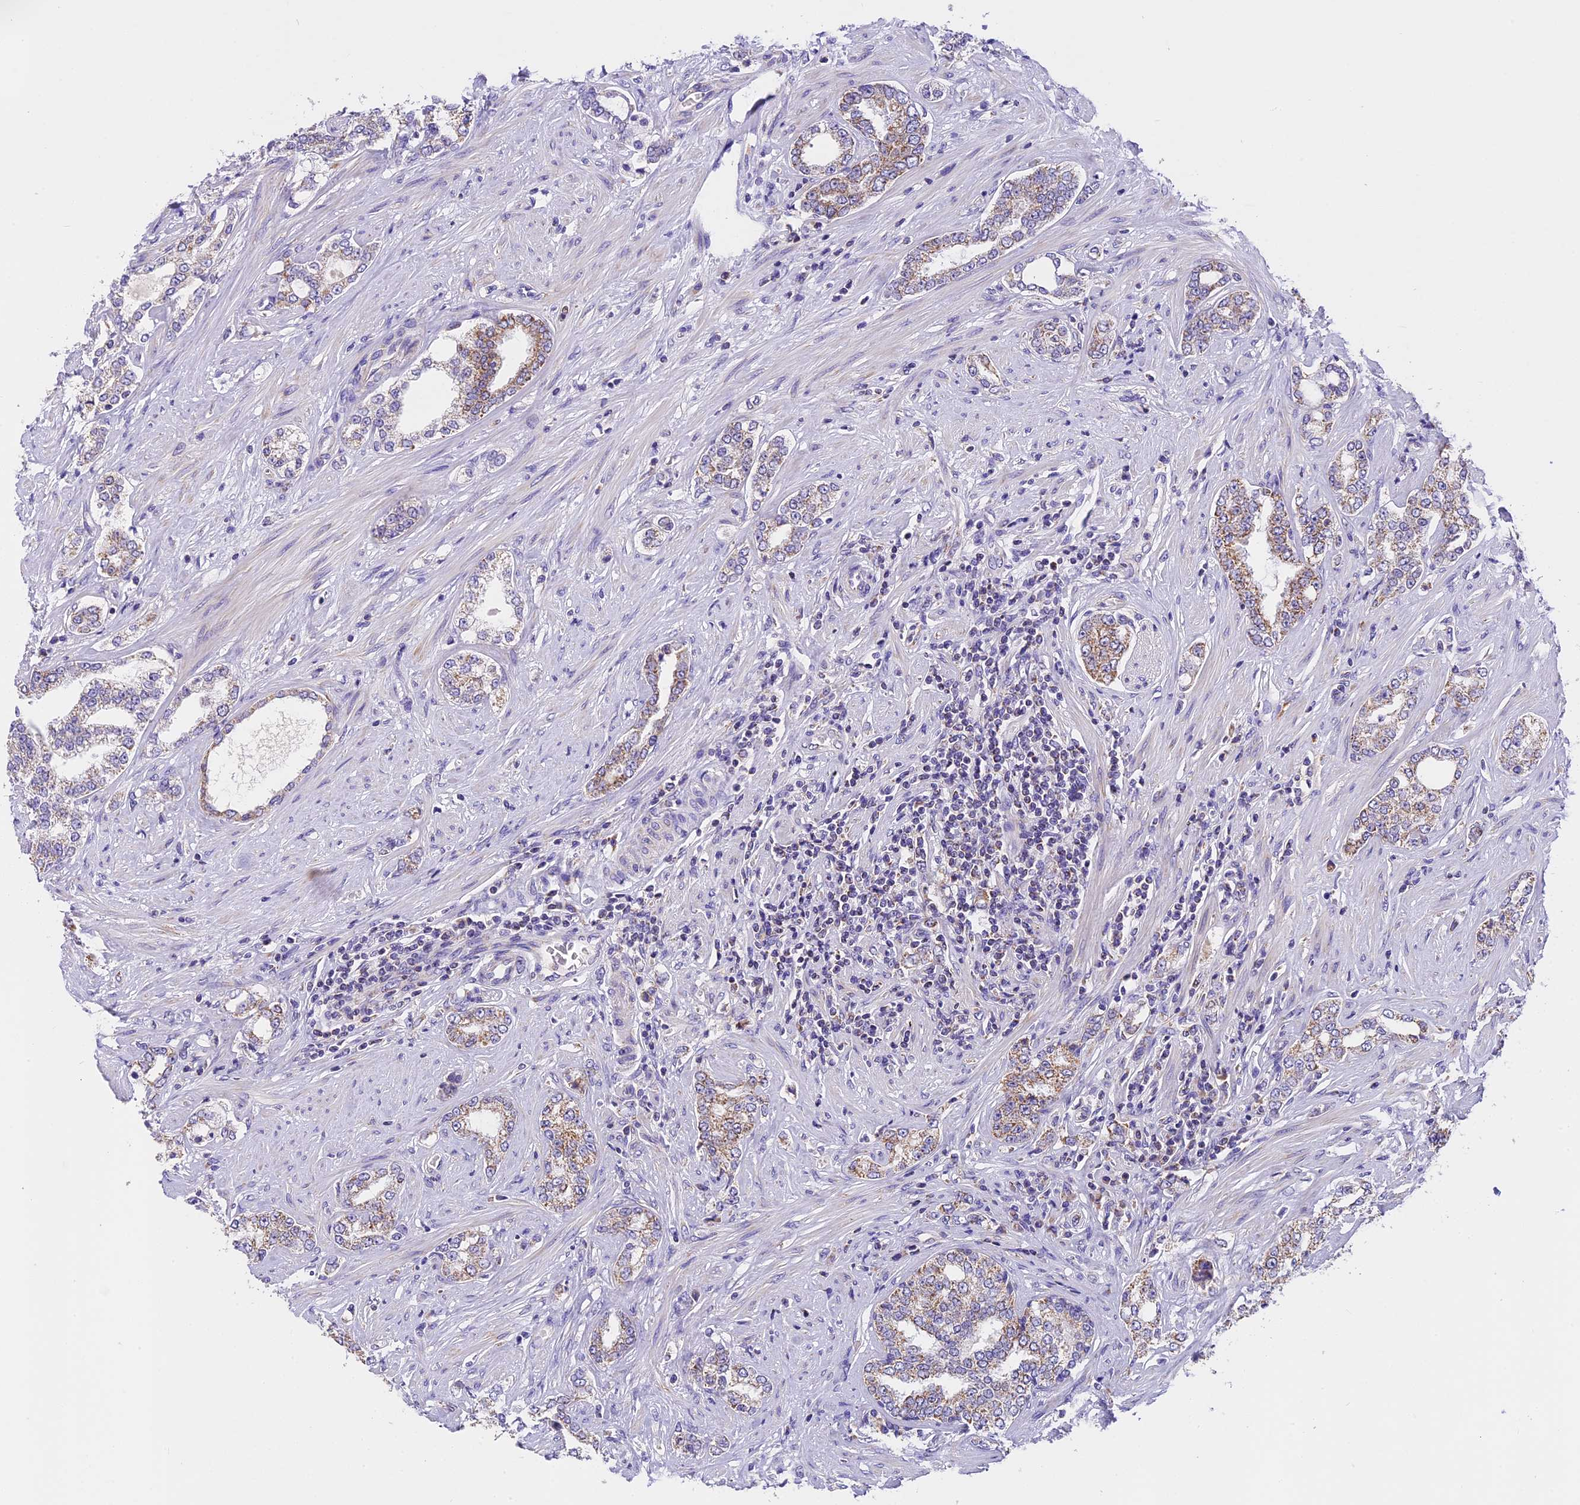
{"staining": {"intensity": "weak", "quantity": "25%-75%", "location": "cytoplasmic/membranous"}, "tissue": "prostate cancer", "cell_type": "Tumor cells", "image_type": "cancer", "snomed": [{"axis": "morphology", "description": "Adenocarcinoma, High grade"}, {"axis": "topography", "description": "Prostate"}], "caption": "DAB immunohistochemical staining of high-grade adenocarcinoma (prostate) displays weak cytoplasmic/membranous protein staining in approximately 25%-75% of tumor cells.", "gene": "MGME1", "patient": {"sex": "male", "age": 64}}